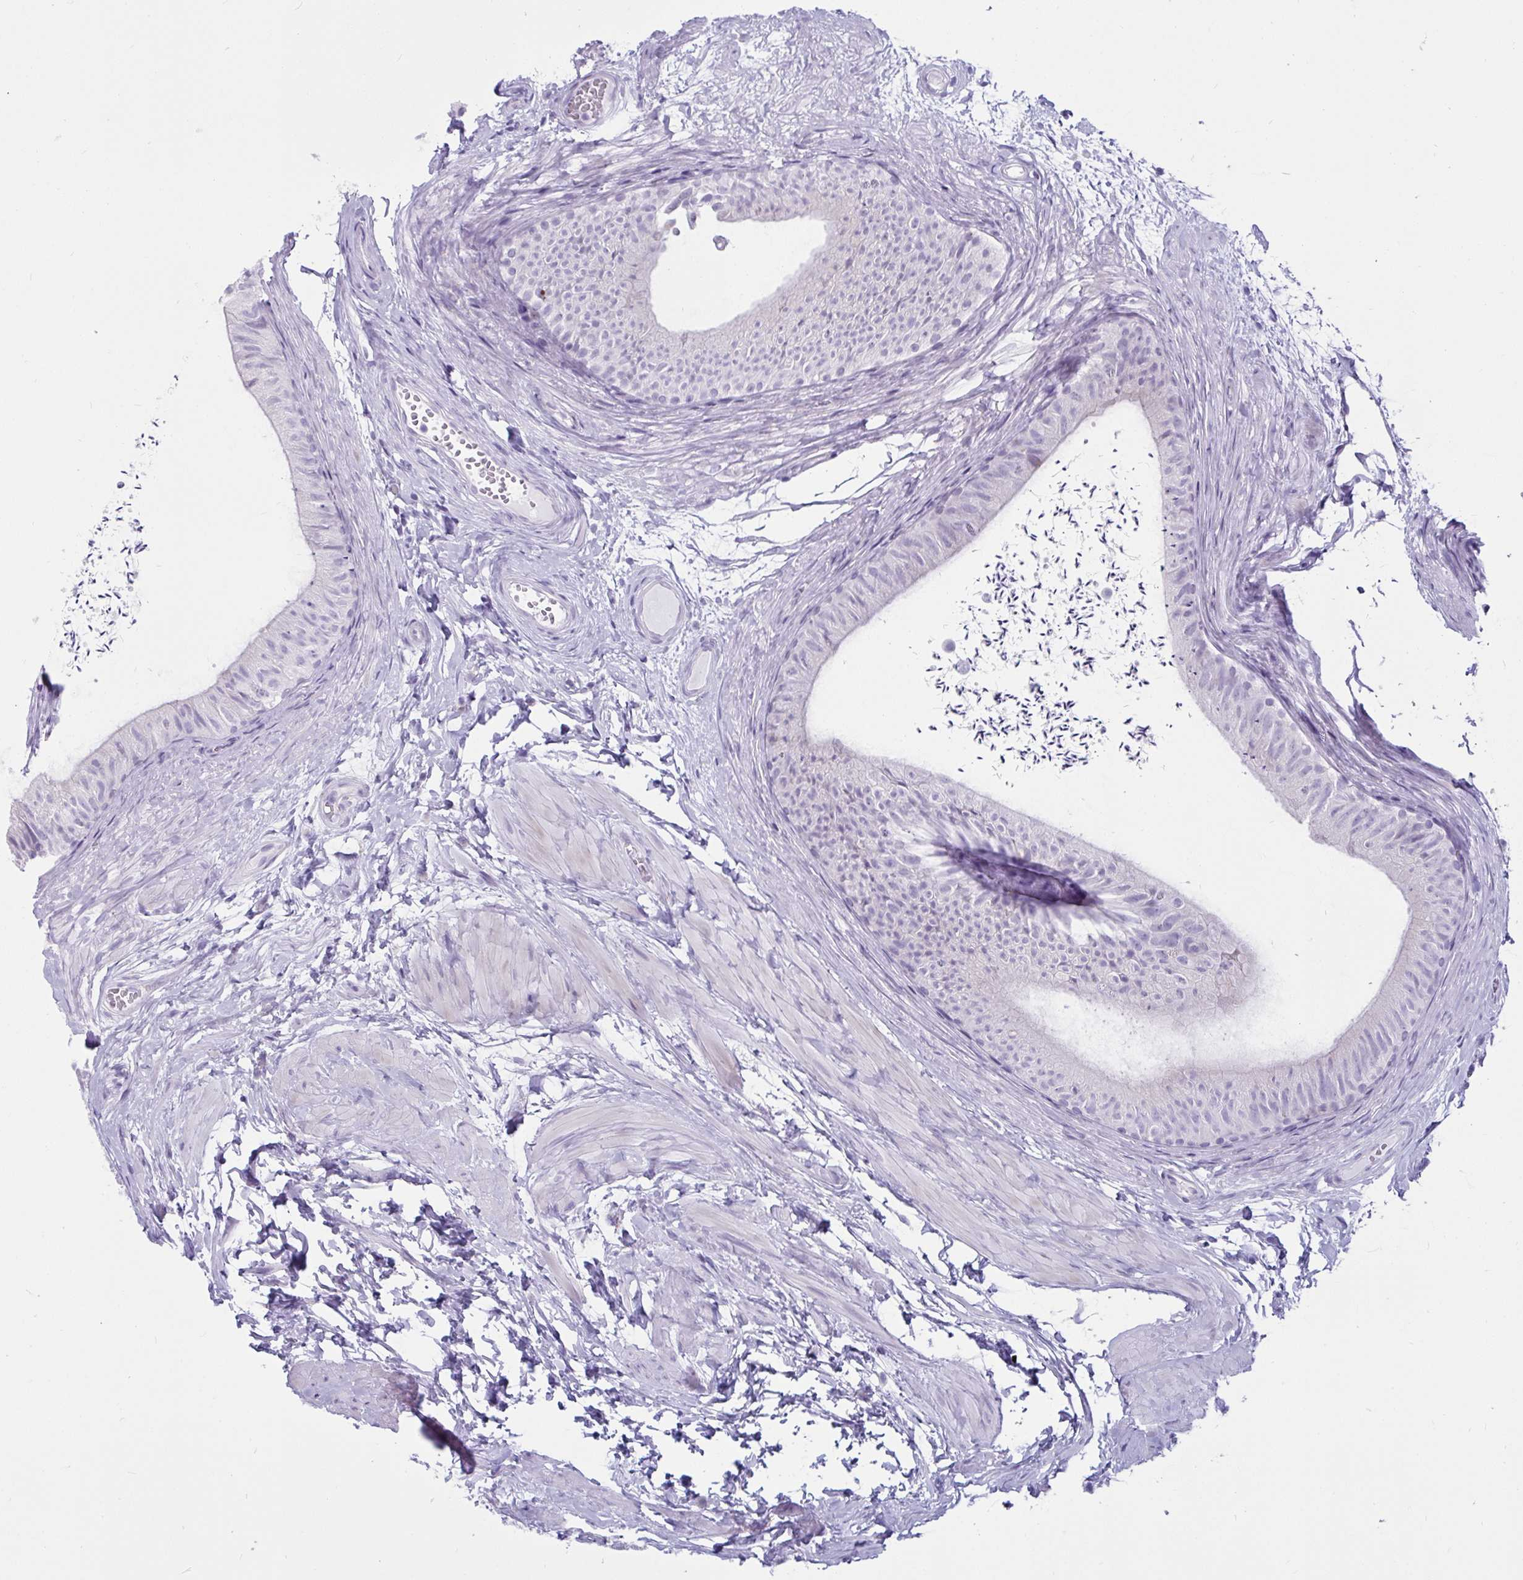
{"staining": {"intensity": "moderate", "quantity": "<25%", "location": "cytoplasmic/membranous"}, "tissue": "epididymis", "cell_type": "Glandular cells", "image_type": "normal", "snomed": [{"axis": "morphology", "description": "Normal tissue, NOS"}, {"axis": "topography", "description": "Epididymis, spermatic cord, NOS"}, {"axis": "topography", "description": "Epididymis"}, {"axis": "topography", "description": "Peripheral nerve tissue"}], "caption": "Immunohistochemical staining of normal epididymis reveals moderate cytoplasmic/membranous protein expression in about <25% of glandular cells. The protein of interest is shown in brown color, while the nuclei are stained blue.", "gene": "CTSZ", "patient": {"sex": "male", "age": 29}}